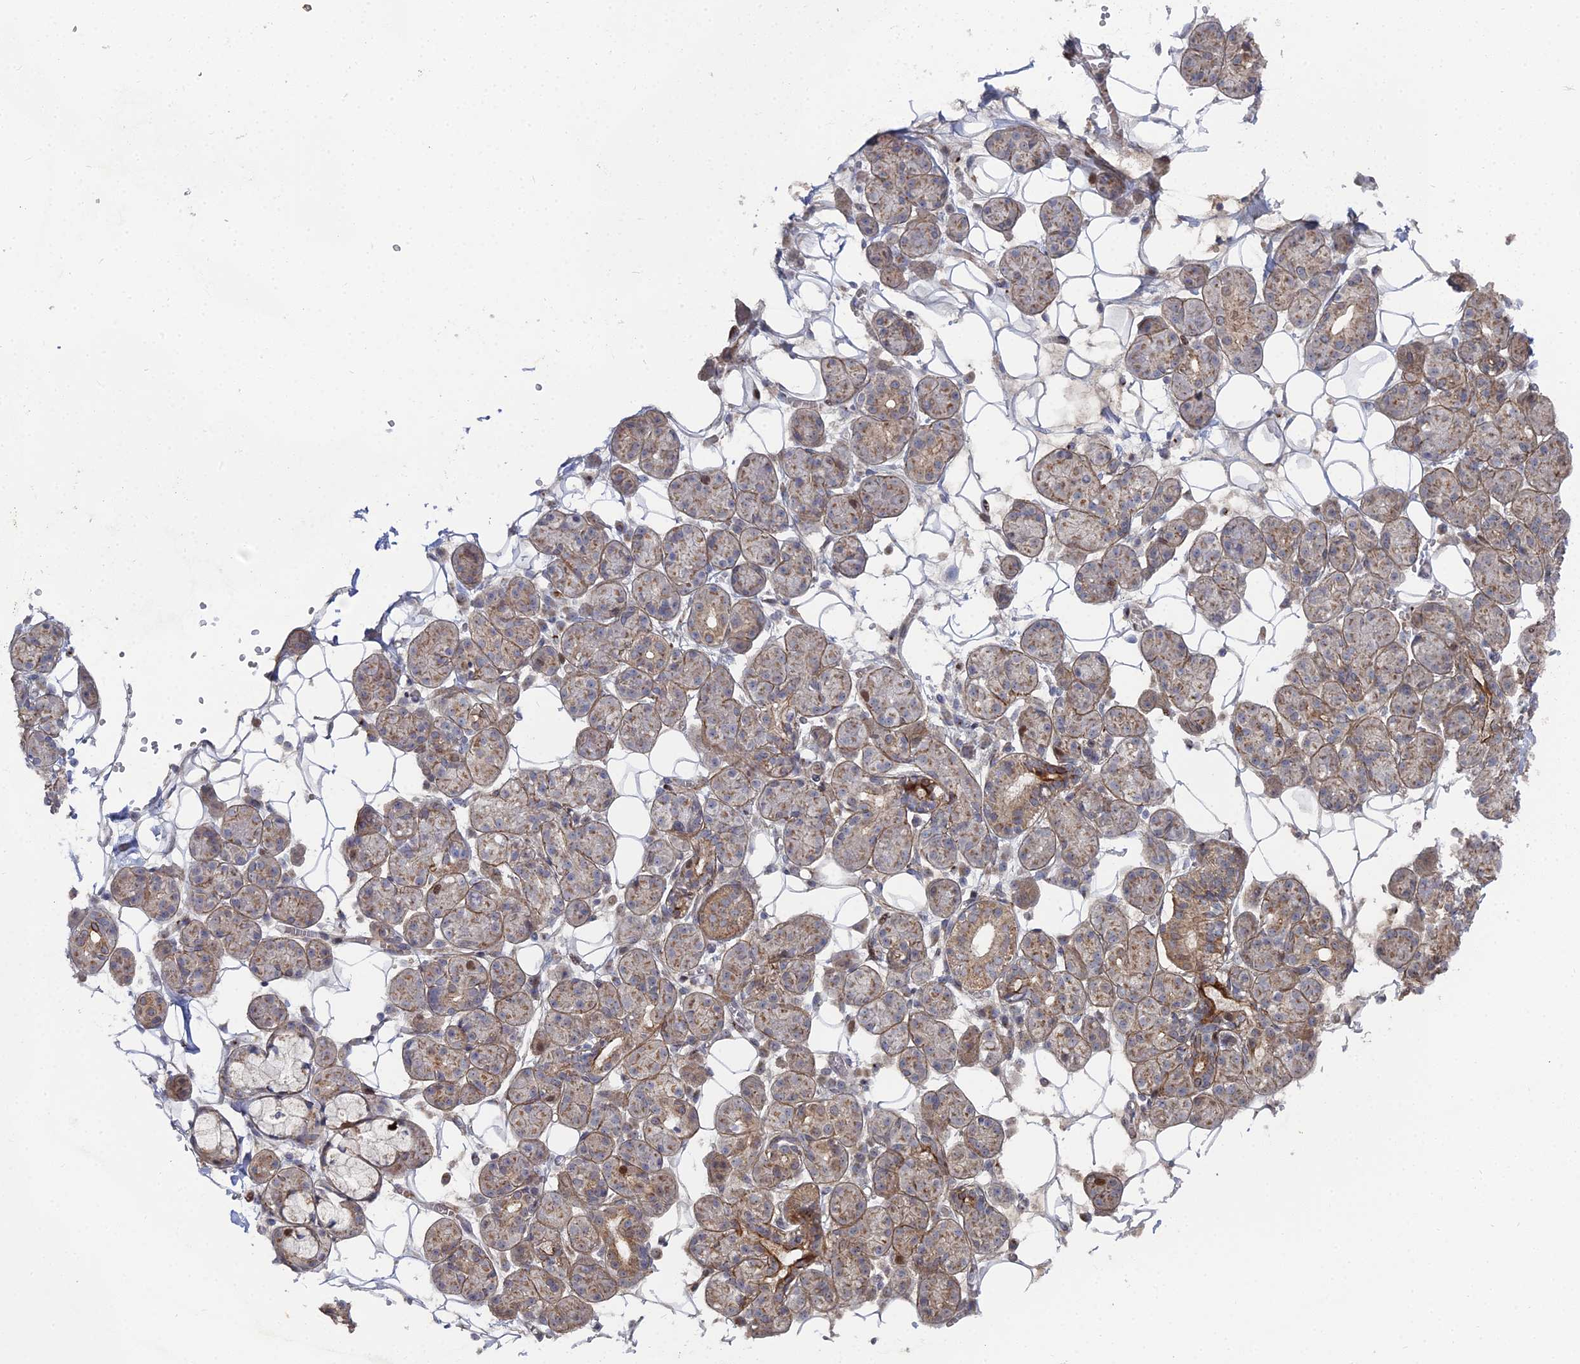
{"staining": {"intensity": "moderate", "quantity": ">75%", "location": "cytoplasmic/membranous"}, "tissue": "salivary gland", "cell_type": "Glandular cells", "image_type": "normal", "snomed": [{"axis": "morphology", "description": "Normal tissue, NOS"}, {"axis": "topography", "description": "Salivary gland"}], "caption": "This histopathology image demonstrates immunohistochemistry (IHC) staining of unremarkable salivary gland, with medium moderate cytoplasmic/membranous expression in approximately >75% of glandular cells.", "gene": "SGMS1", "patient": {"sex": "male", "age": 63}}